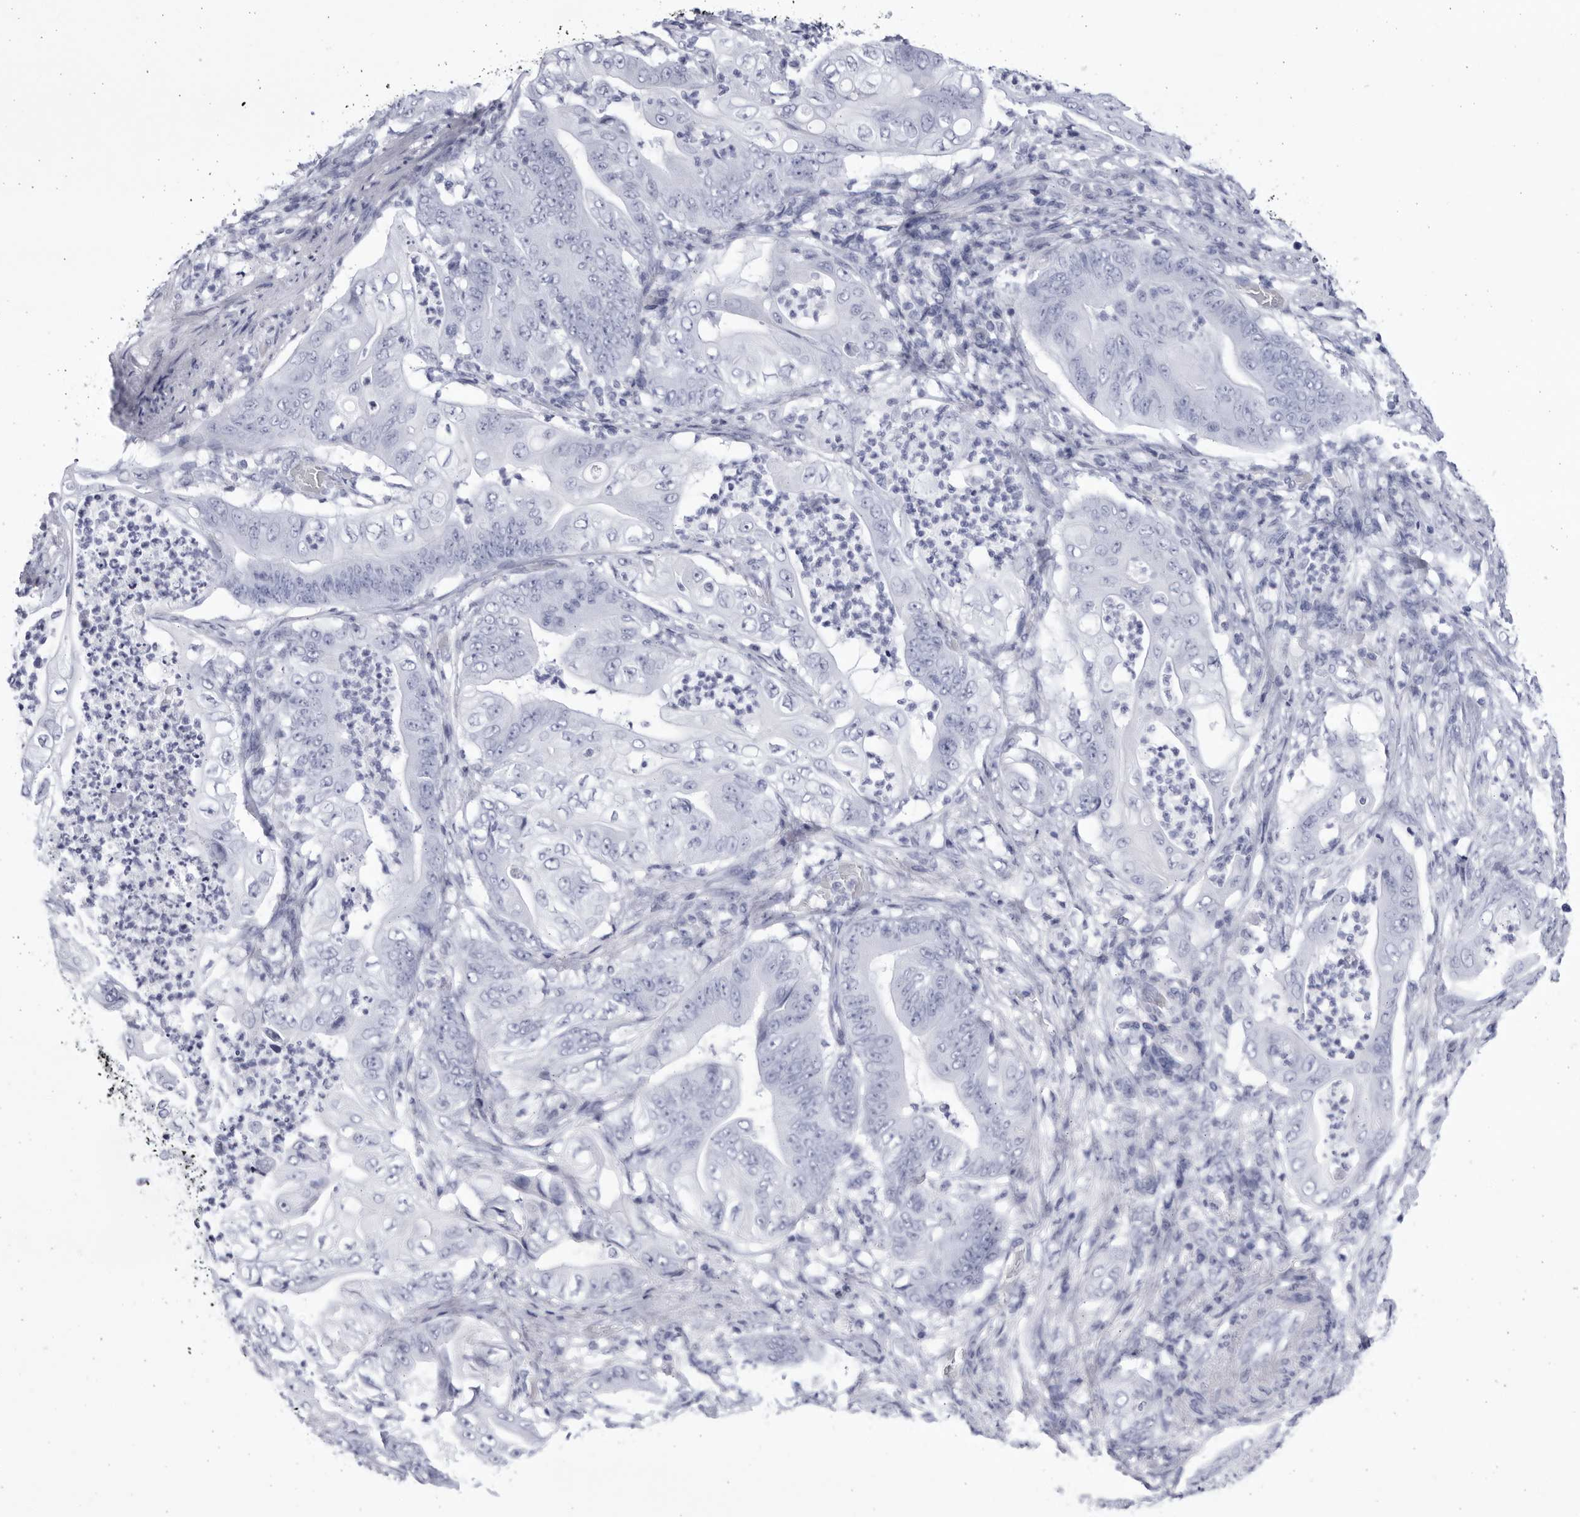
{"staining": {"intensity": "negative", "quantity": "none", "location": "none"}, "tissue": "stomach cancer", "cell_type": "Tumor cells", "image_type": "cancer", "snomed": [{"axis": "morphology", "description": "Adenocarcinoma, NOS"}, {"axis": "topography", "description": "Stomach"}], "caption": "Human stomach cancer (adenocarcinoma) stained for a protein using immunohistochemistry (IHC) demonstrates no expression in tumor cells.", "gene": "CCDC181", "patient": {"sex": "female", "age": 73}}